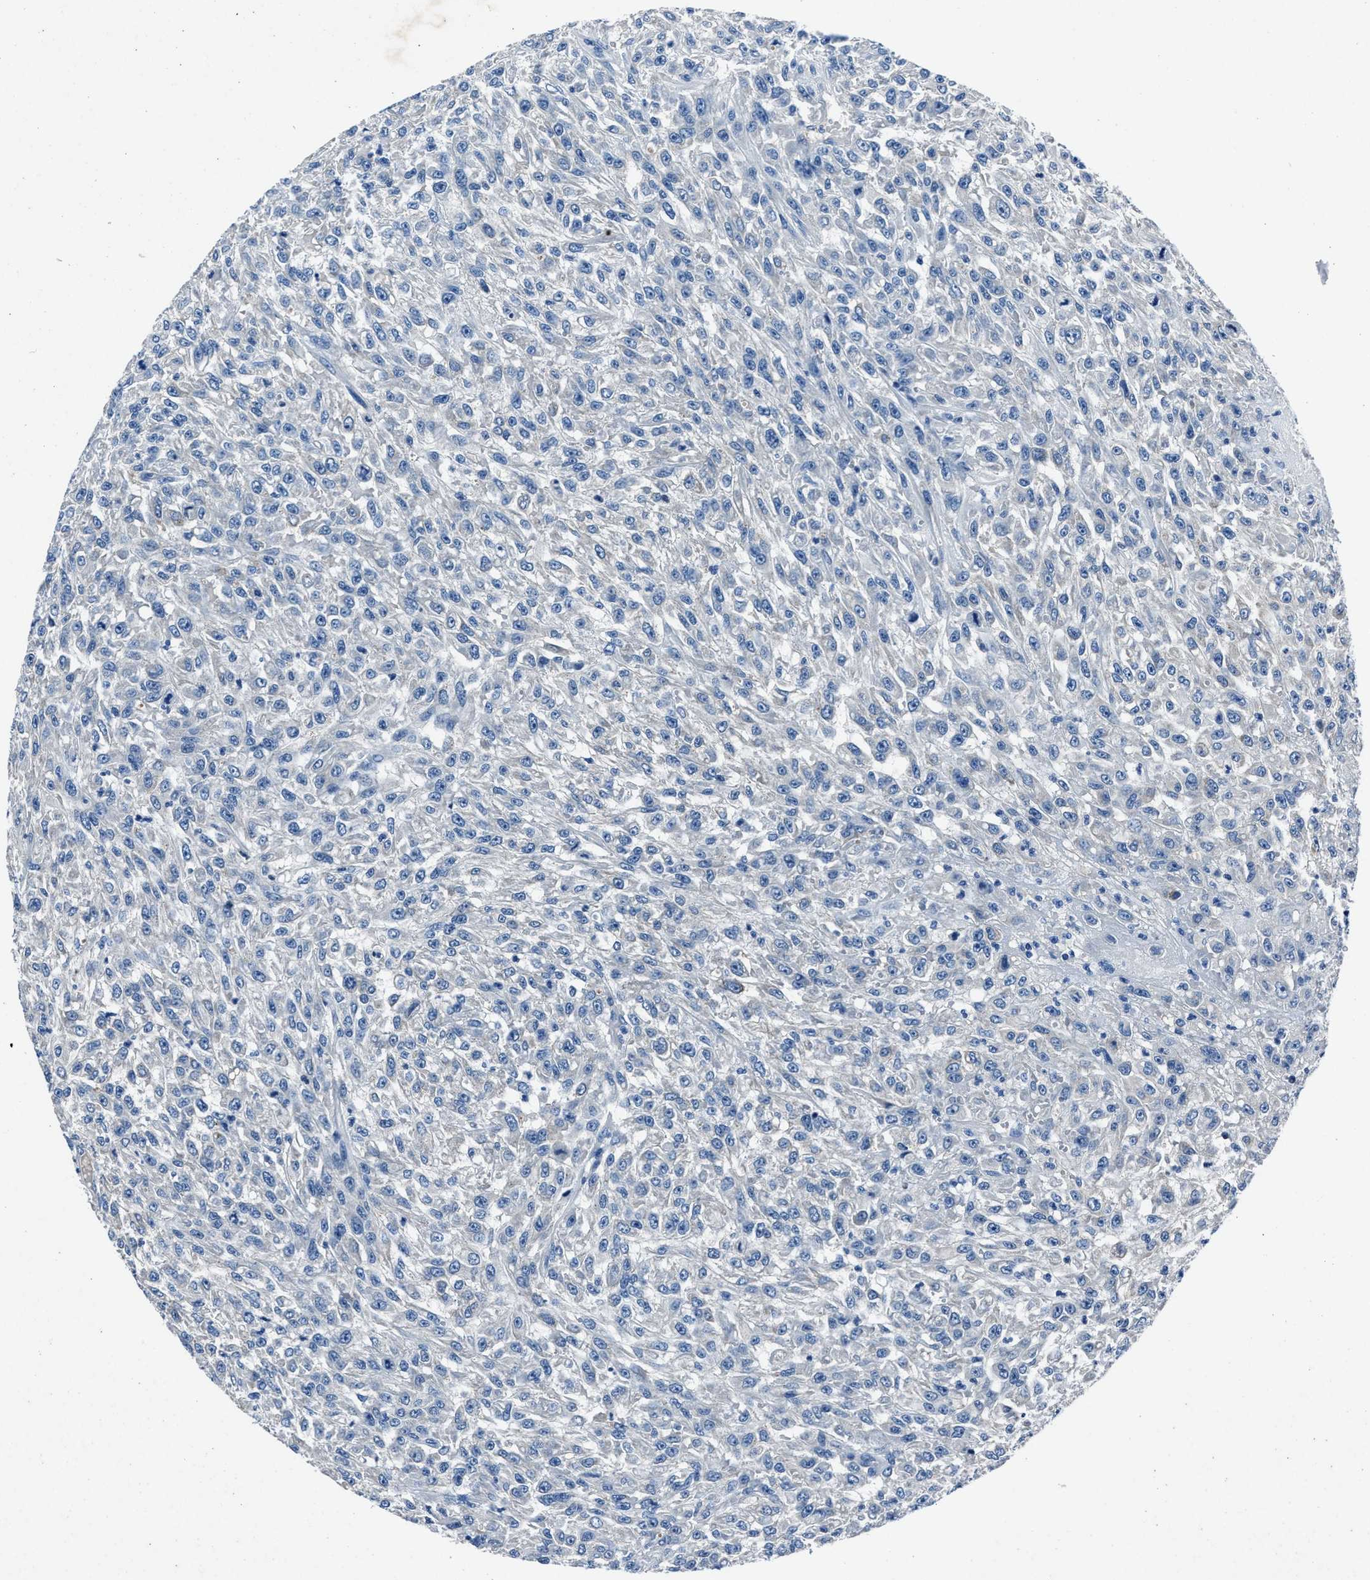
{"staining": {"intensity": "negative", "quantity": "none", "location": "none"}, "tissue": "urothelial cancer", "cell_type": "Tumor cells", "image_type": "cancer", "snomed": [{"axis": "morphology", "description": "Urothelial carcinoma, High grade"}, {"axis": "topography", "description": "Urinary bladder"}], "caption": "DAB immunohistochemical staining of urothelial cancer shows no significant expression in tumor cells.", "gene": "NACAD", "patient": {"sex": "male", "age": 46}}